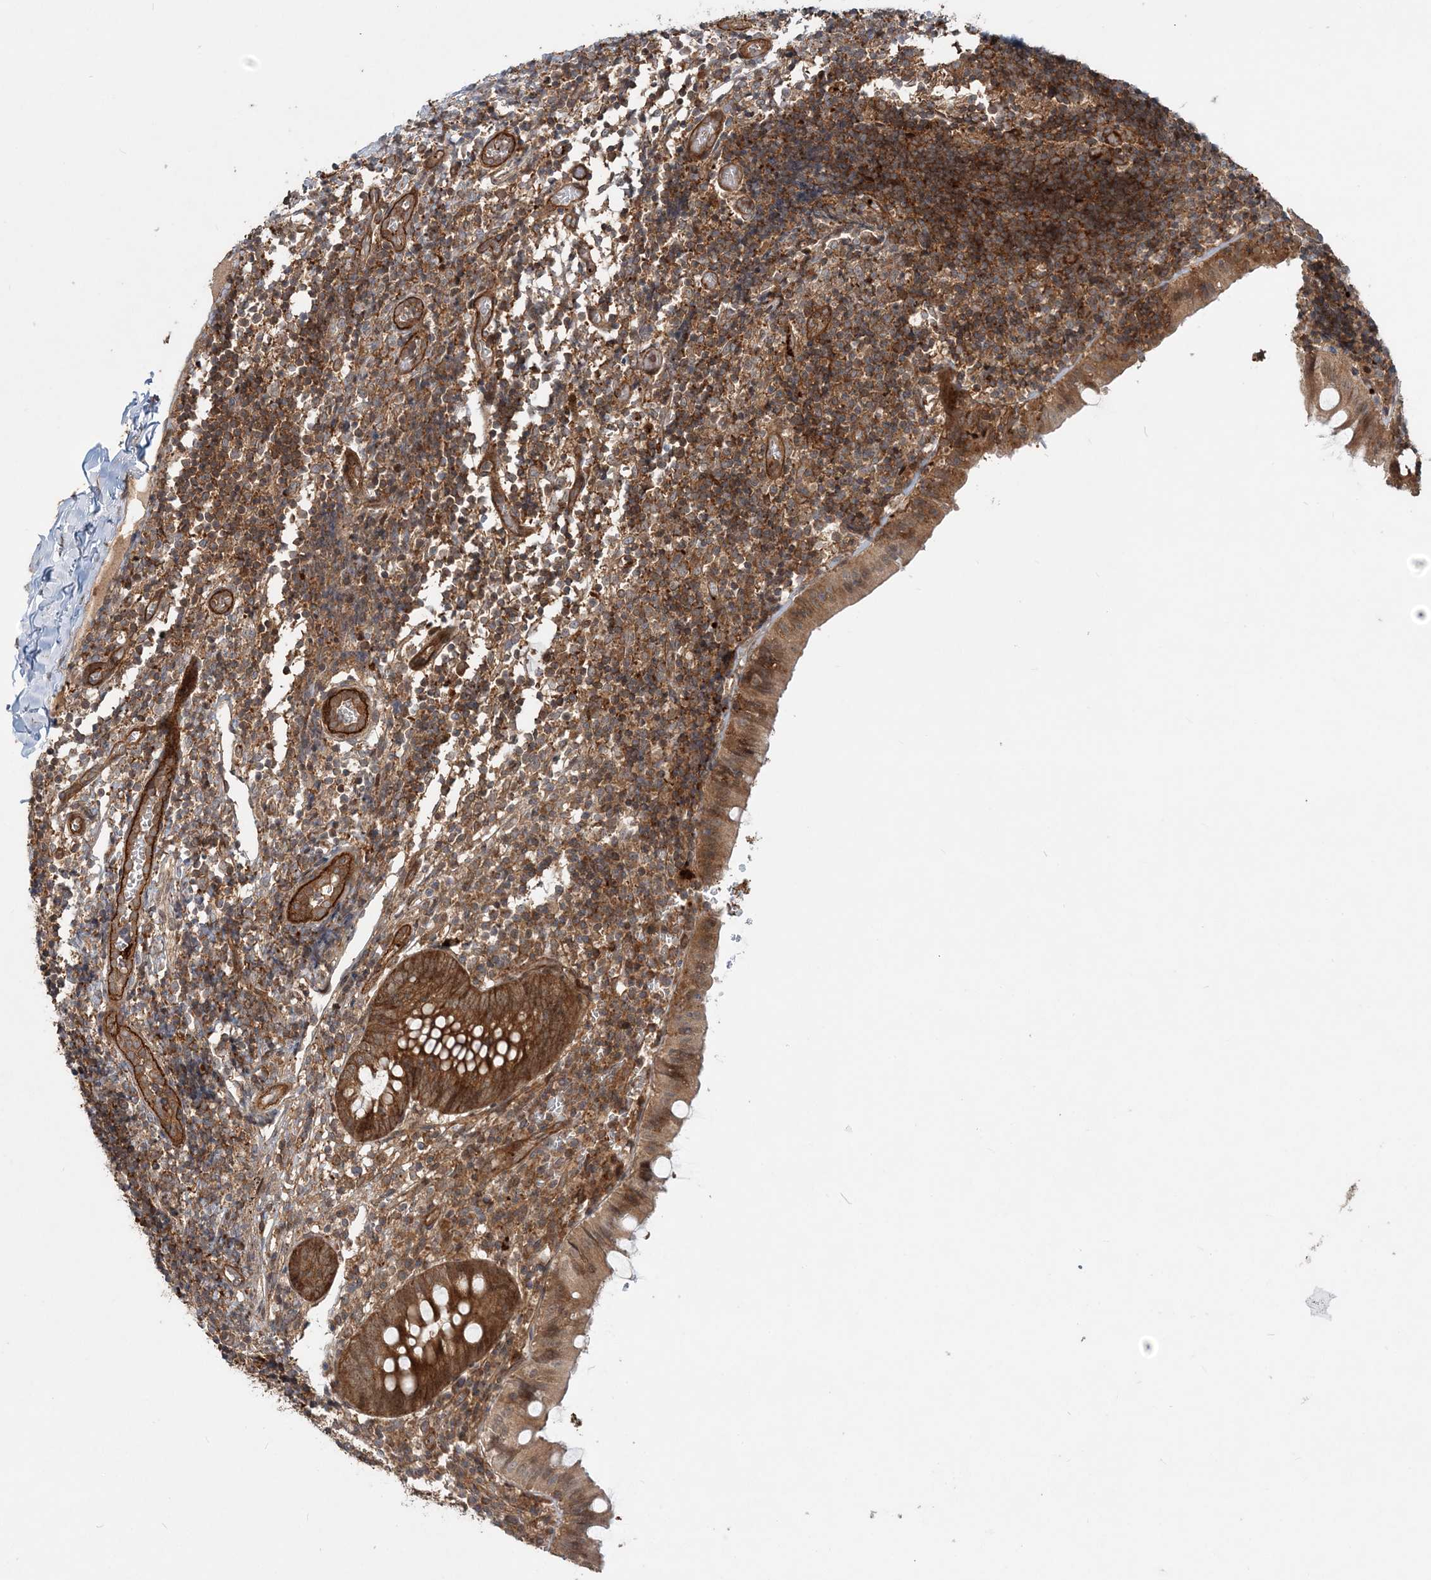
{"staining": {"intensity": "strong", "quantity": ">75%", "location": "cytoplasmic/membranous"}, "tissue": "appendix", "cell_type": "Glandular cells", "image_type": "normal", "snomed": [{"axis": "morphology", "description": "Normal tissue, NOS"}, {"axis": "topography", "description": "Appendix"}], "caption": "Human appendix stained with a brown dye demonstrates strong cytoplasmic/membranous positive staining in approximately >75% of glandular cells.", "gene": "GEMIN5", "patient": {"sex": "male", "age": 8}}